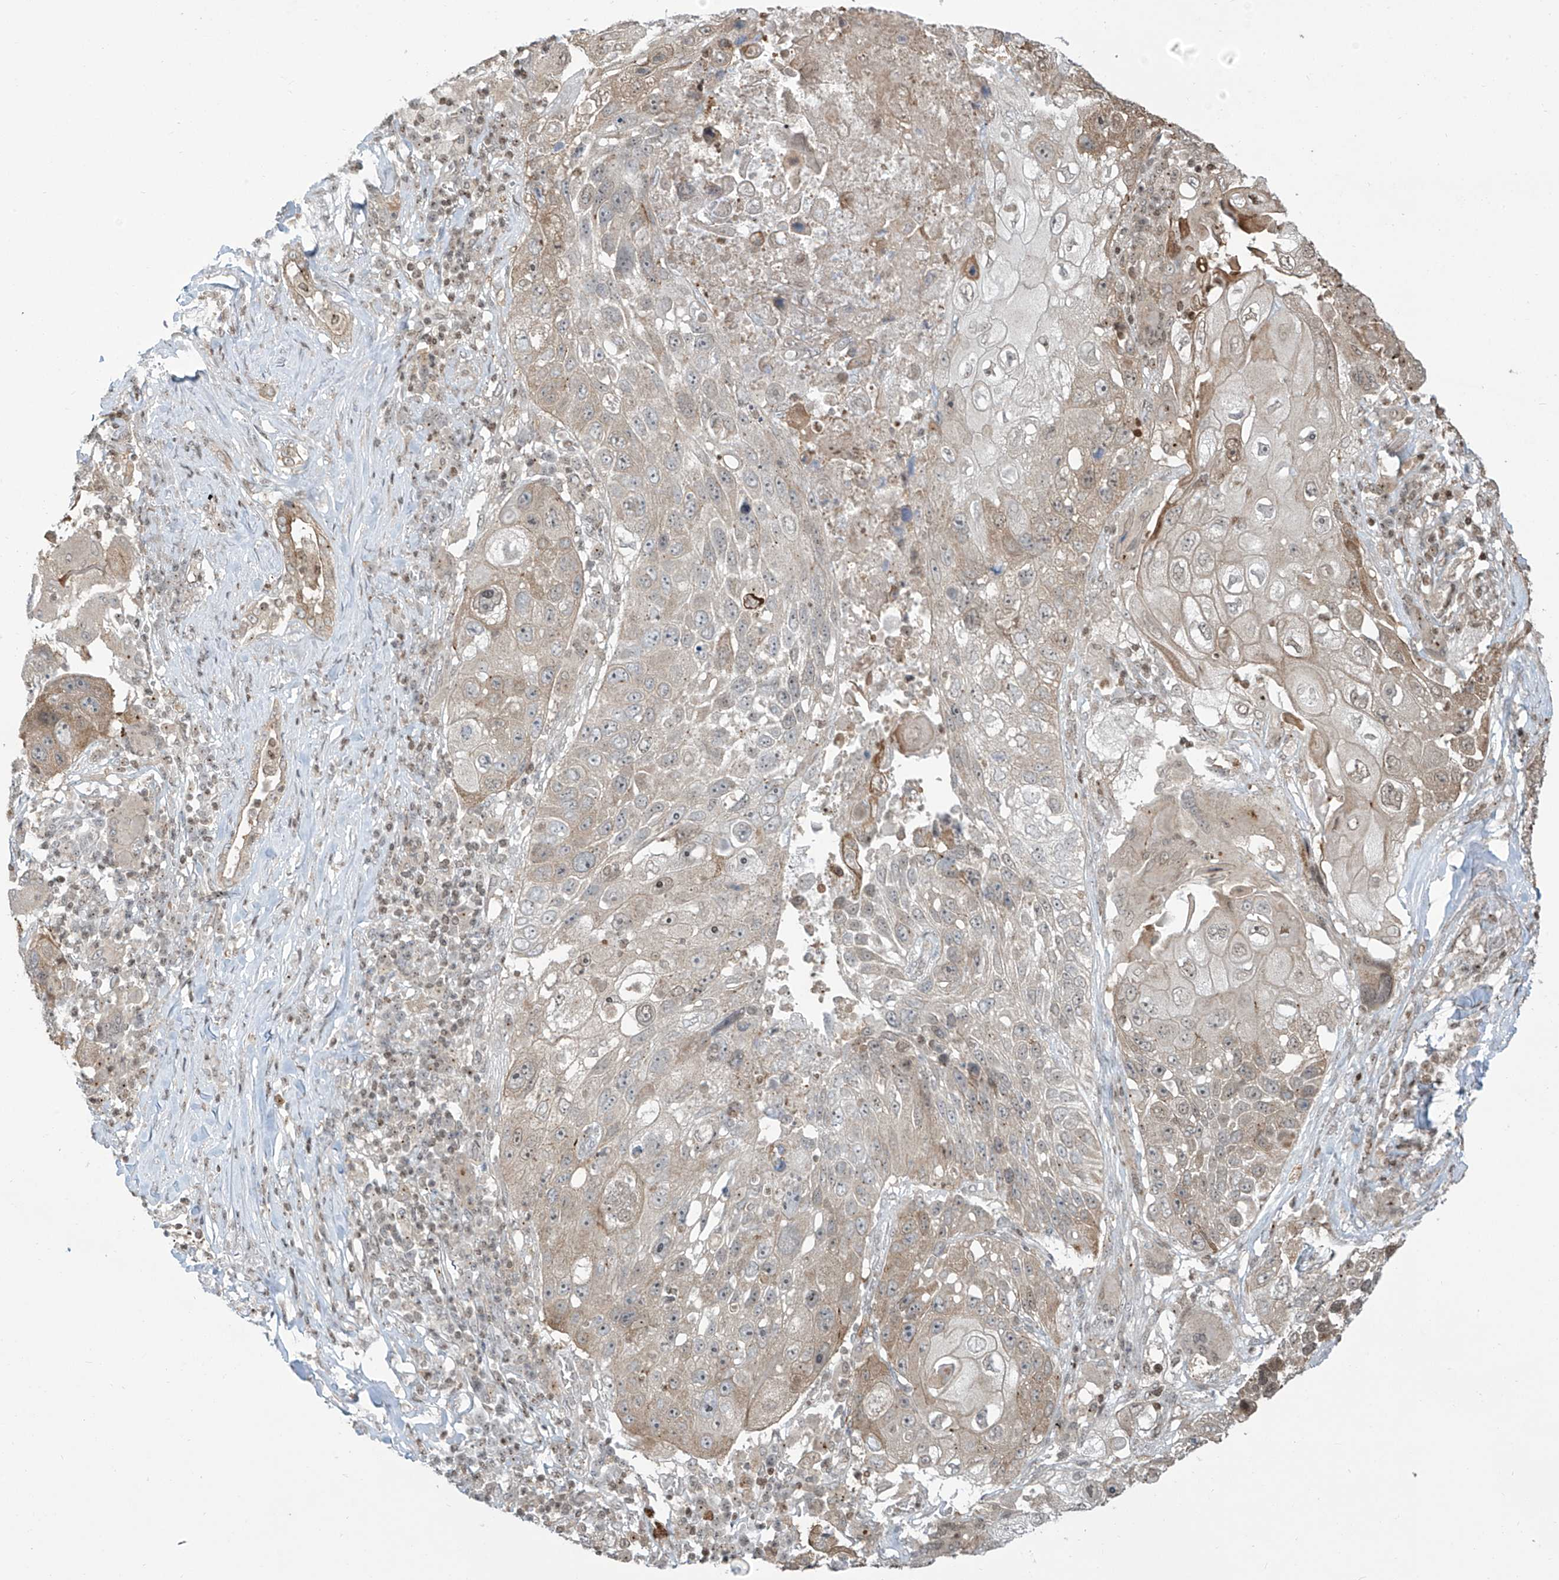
{"staining": {"intensity": "moderate", "quantity": "<25%", "location": "cytoplasmic/membranous,nuclear"}, "tissue": "lung cancer", "cell_type": "Tumor cells", "image_type": "cancer", "snomed": [{"axis": "morphology", "description": "Squamous cell carcinoma, NOS"}, {"axis": "topography", "description": "Lung"}], "caption": "Brown immunohistochemical staining in squamous cell carcinoma (lung) exhibits moderate cytoplasmic/membranous and nuclear staining in approximately <25% of tumor cells. (IHC, brightfield microscopy, high magnification).", "gene": "VMP1", "patient": {"sex": "male", "age": 61}}